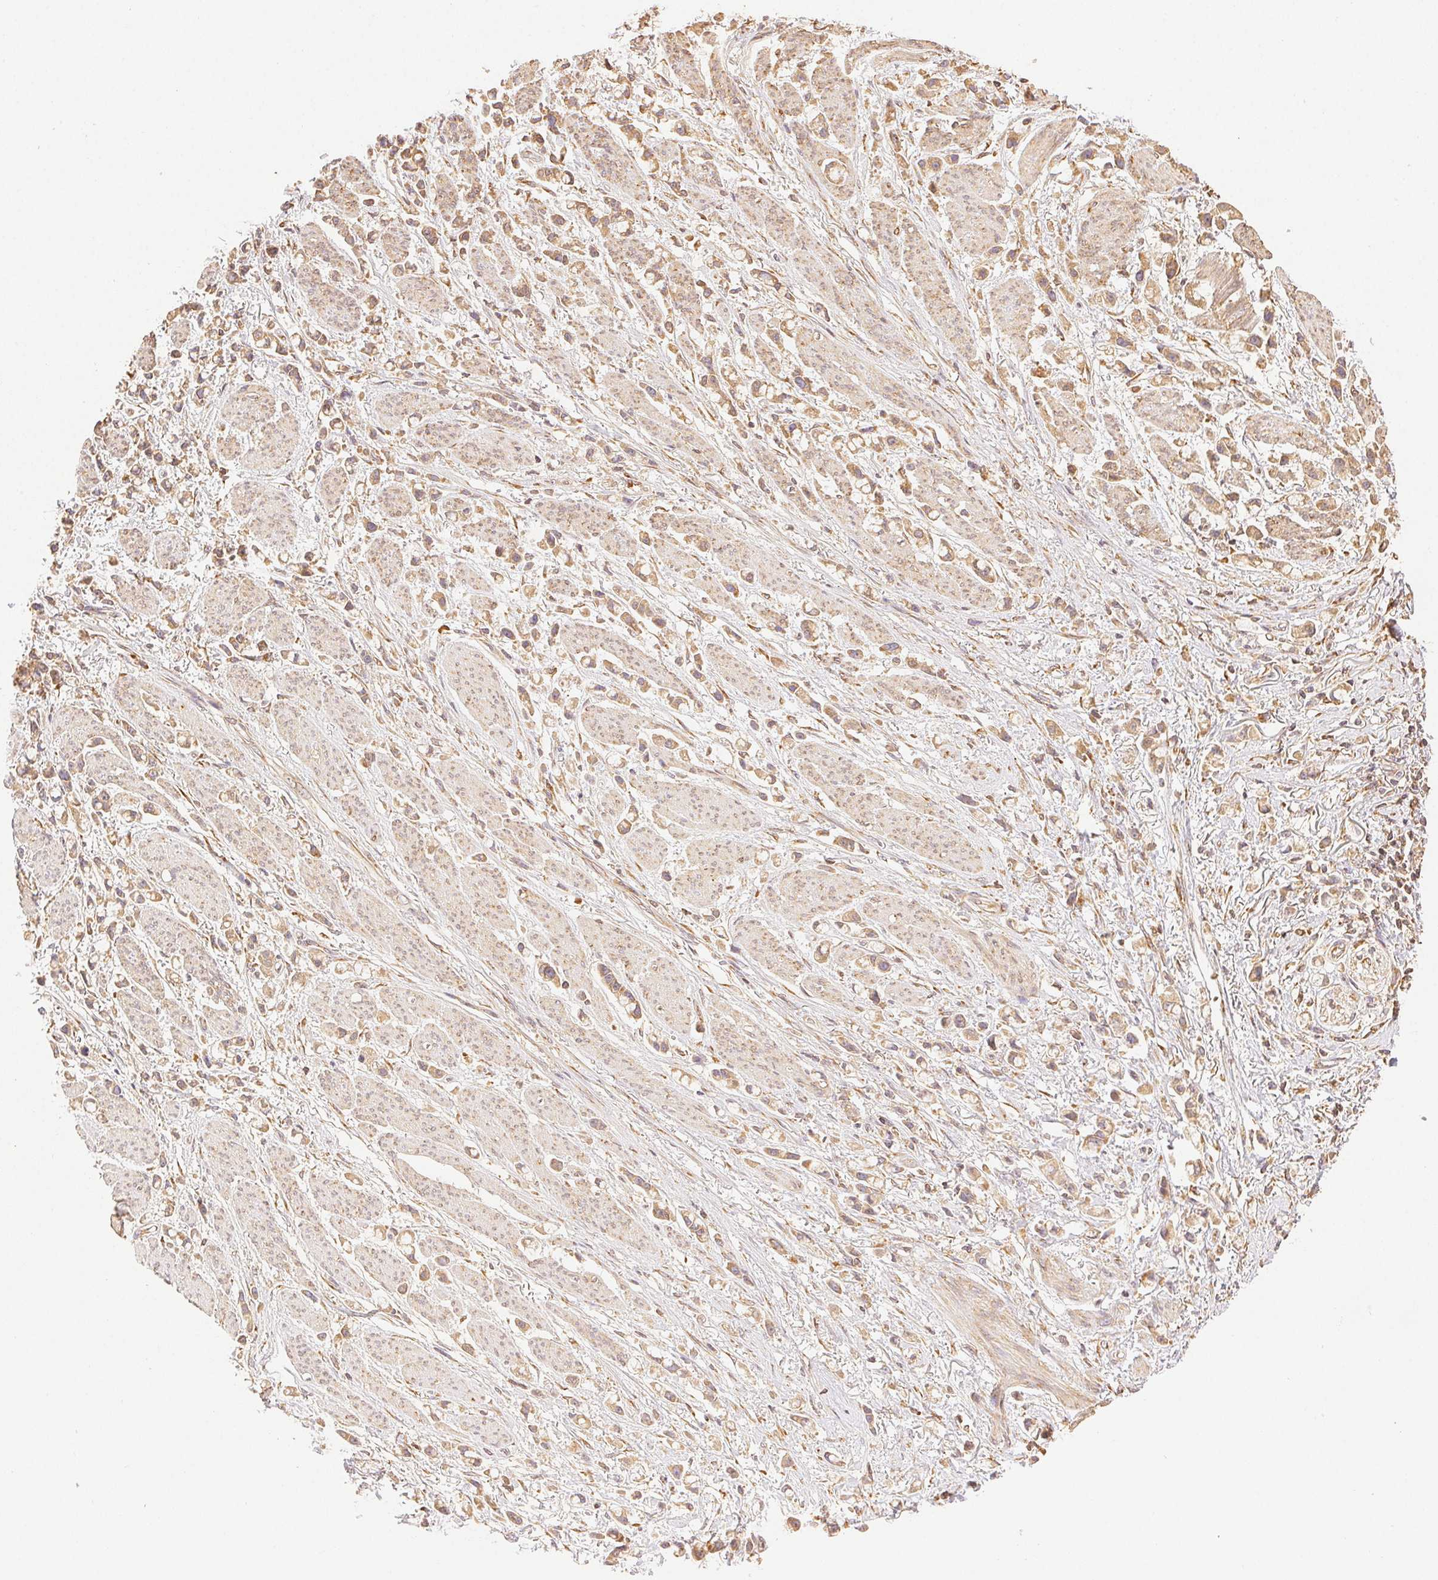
{"staining": {"intensity": "moderate", "quantity": ">75%", "location": "cytoplasmic/membranous"}, "tissue": "stomach cancer", "cell_type": "Tumor cells", "image_type": "cancer", "snomed": [{"axis": "morphology", "description": "Adenocarcinoma, NOS"}, {"axis": "topography", "description": "Stomach"}], "caption": "Protein staining of stomach cancer (adenocarcinoma) tissue reveals moderate cytoplasmic/membranous positivity in about >75% of tumor cells. Immunohistochemistry stains the protein of interest in brown and the nuclei are stained blue.", "gene": "ENTREP1", "patient": {"sex": "female", "age": 81}}